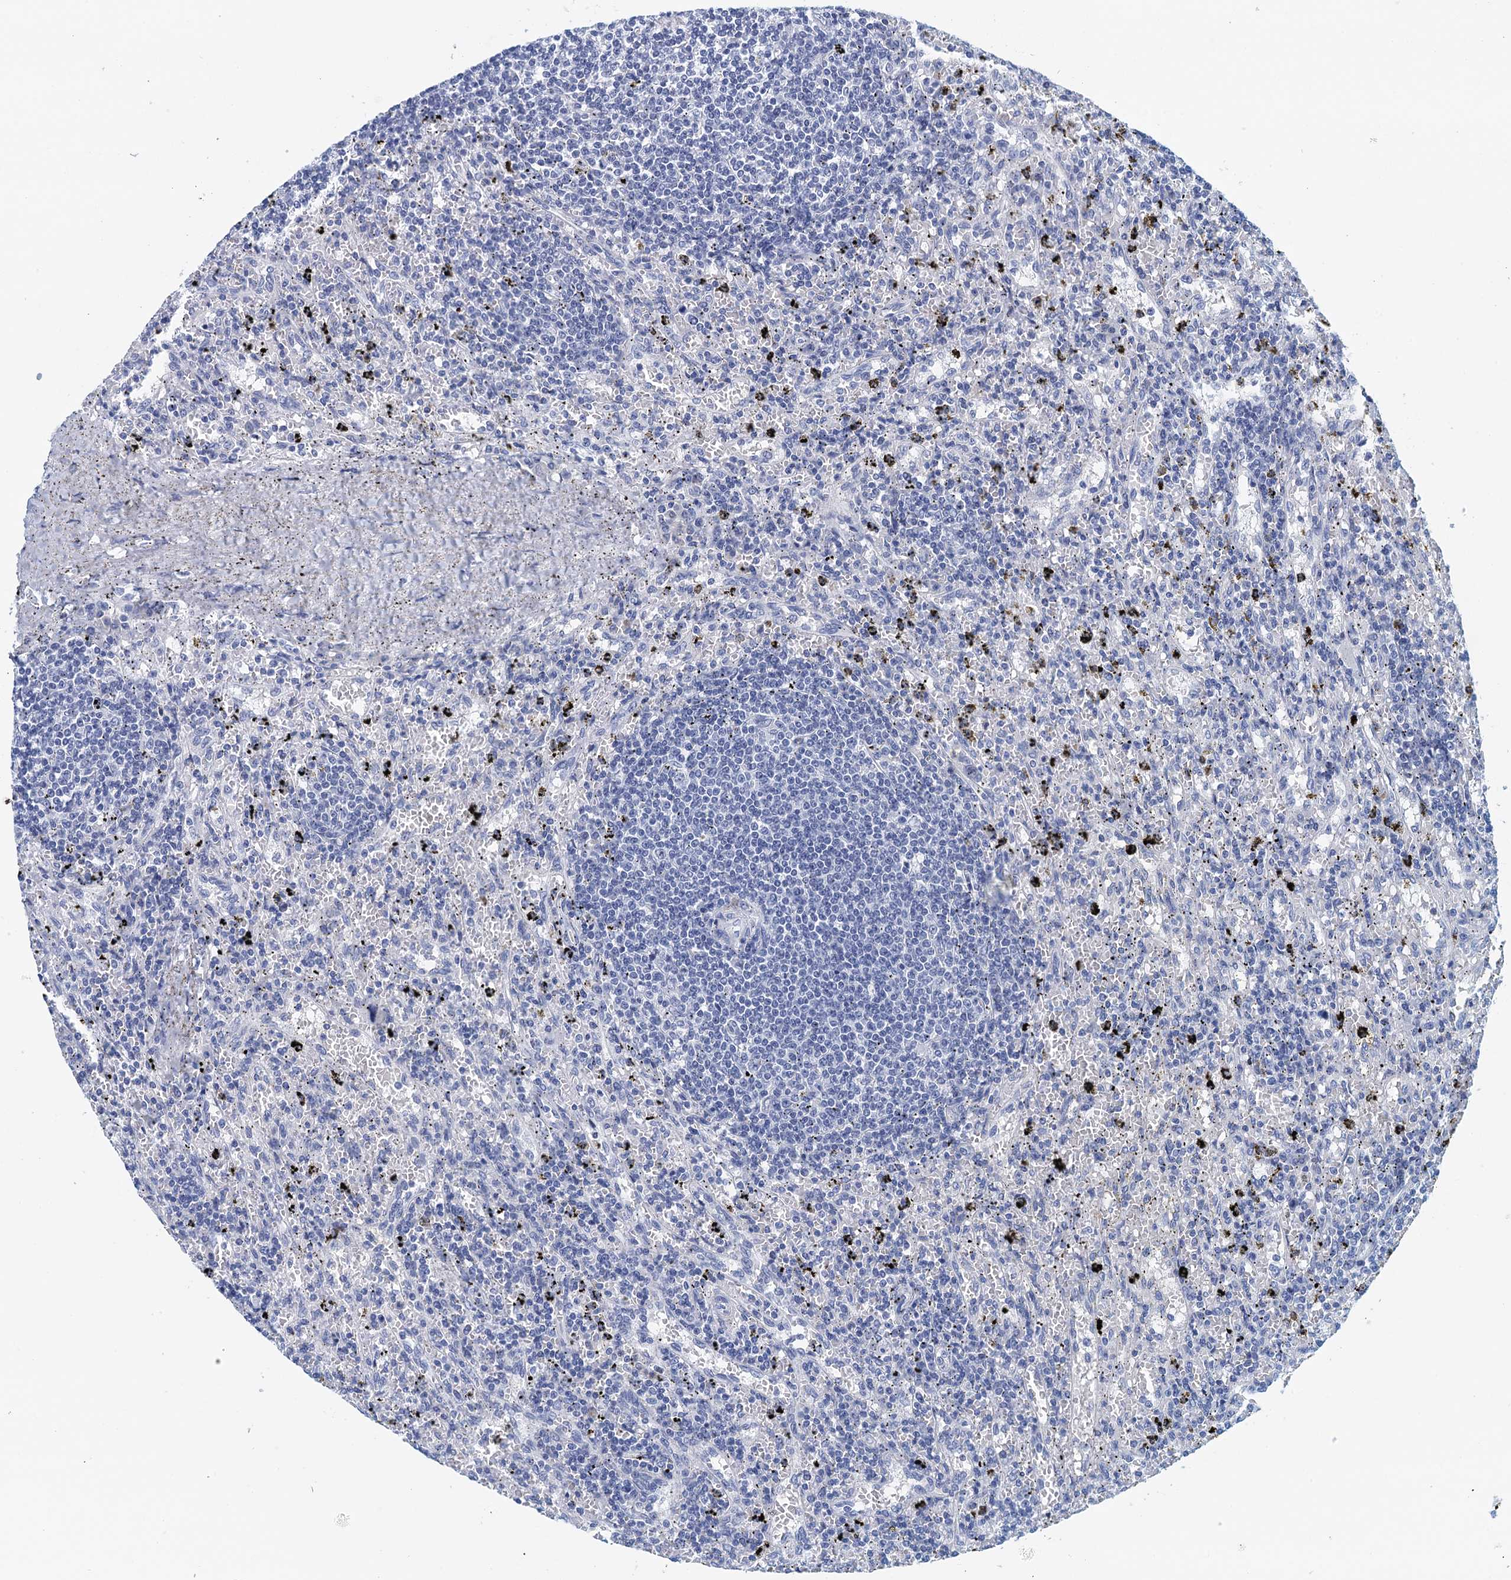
{"staining": {"intensity": "negative", "quantity": "none", "location": "none"}, "tissue": "lymphoma", "cell_type": "Tumor cells", "image_type": "cancer", "snomed": [{"axis": "morphology", "description": "Malignant lymphoma, non-Hodgkin's type, Low grade"}, {"axis": "topography", "description": "Spleen"}], "caption": "An immunohistochemistry micrograph of low-grade malignant lymphoma, non-Hodgkin's type is shown. There is no staining in tumor cells of low-grade malignant lymphoma, non-Hodgkin's type. The staining was performed using DAB to visualize the protein expression in brown, while the nuclei were stained in blue with hematoxylin (Magnification: 20x).", "gene": "CYP51A1", "patient": {"sex": "male", "age": 76}}